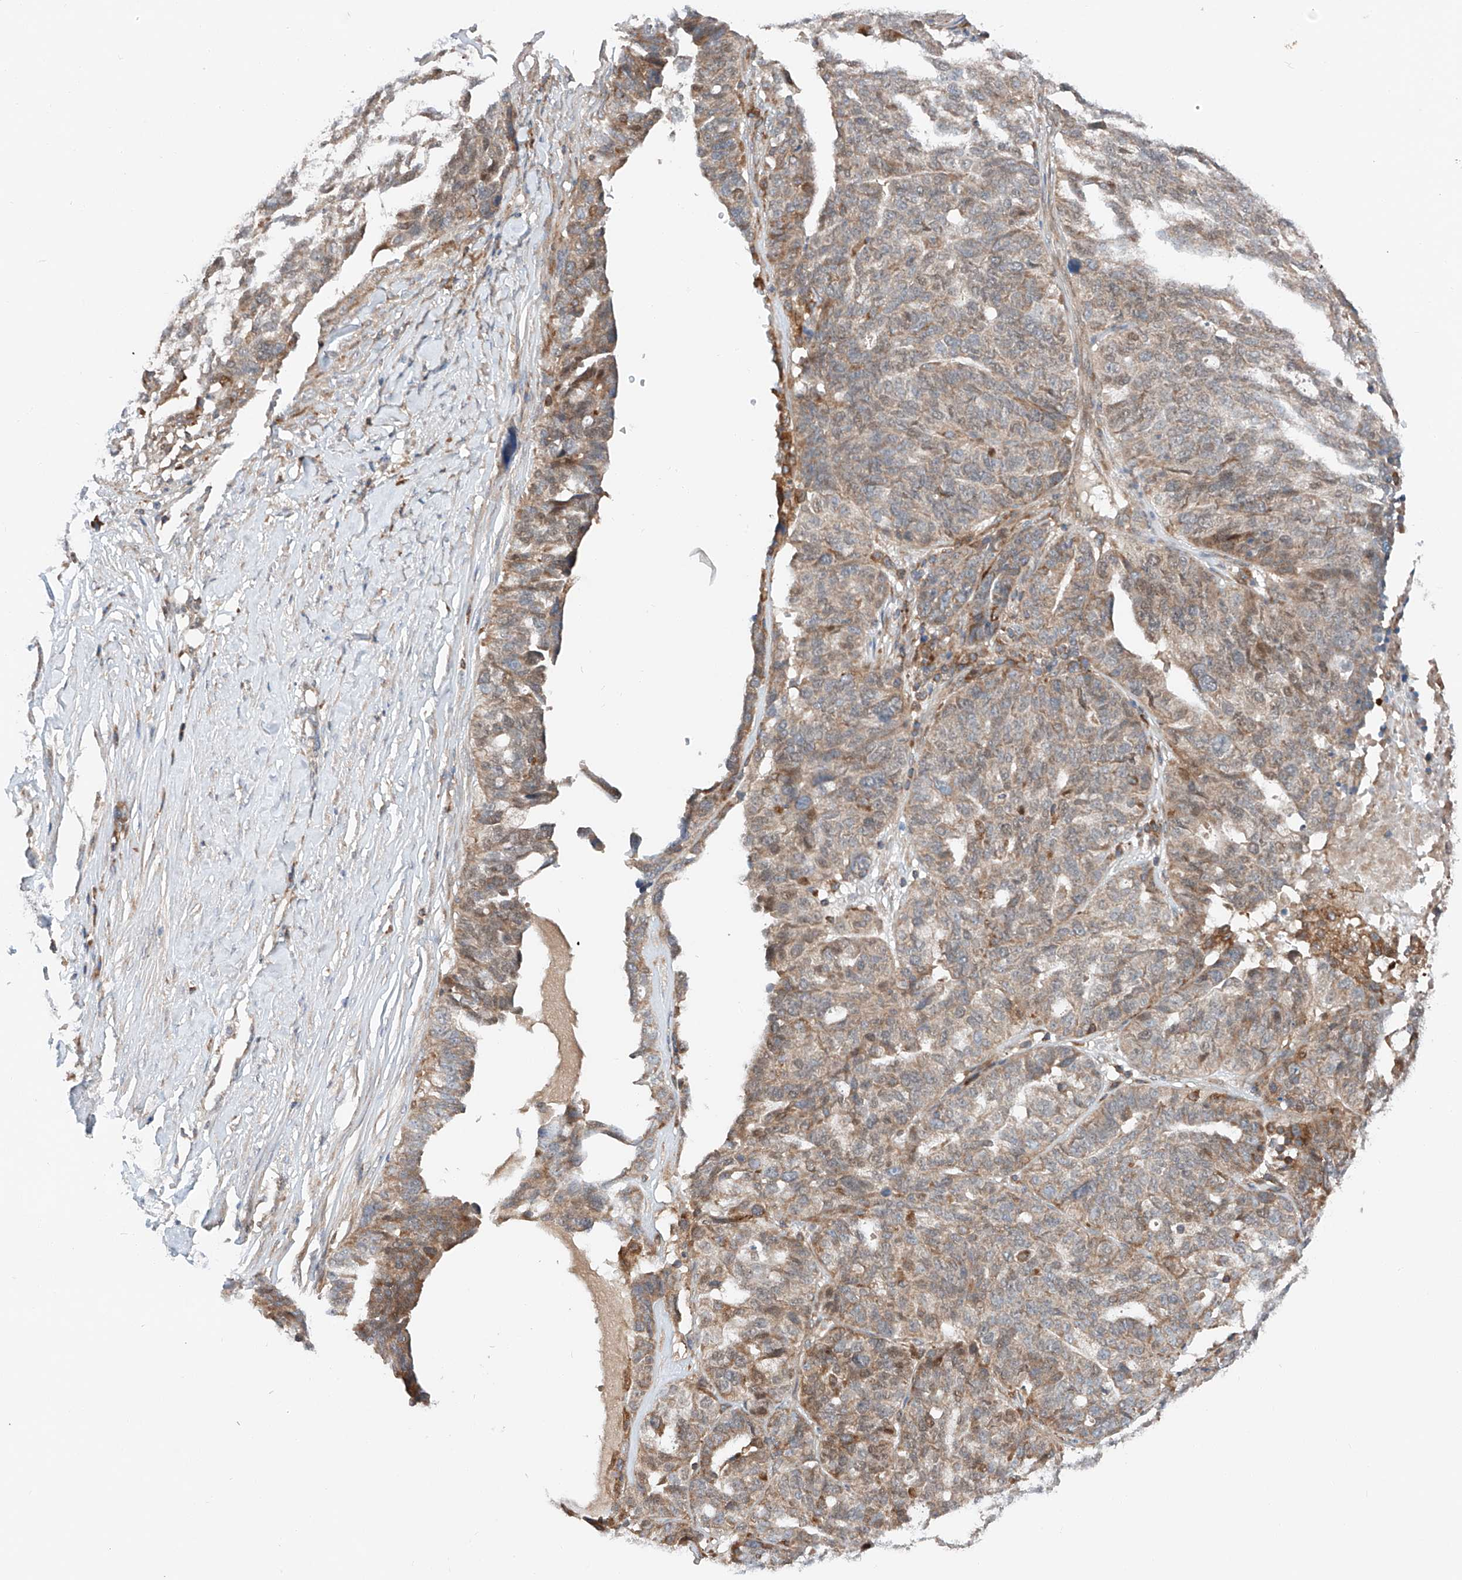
{"staining": {"intensity": "weak", "quantity": "25%-75%", "location": "cytoplasmic/membranous"}, "tissue": "ovarian cancer", "cell_type": "Tumor cells", "image_type": "cancer", "snomed": [{"axis": "morphology", "description": "Cystadenocarcinoma, serous, NOS"}, {"axis": "topography", "description": "Ovary"}], "caption": "Ovarian cancer stained for a protein (brown) exhibits weak cytoplasmic/membranous positive positivity in about 25%-75% of tumor cells.", "gene": "RUSC1", "patient": {"sex": "female", "age": 59}}